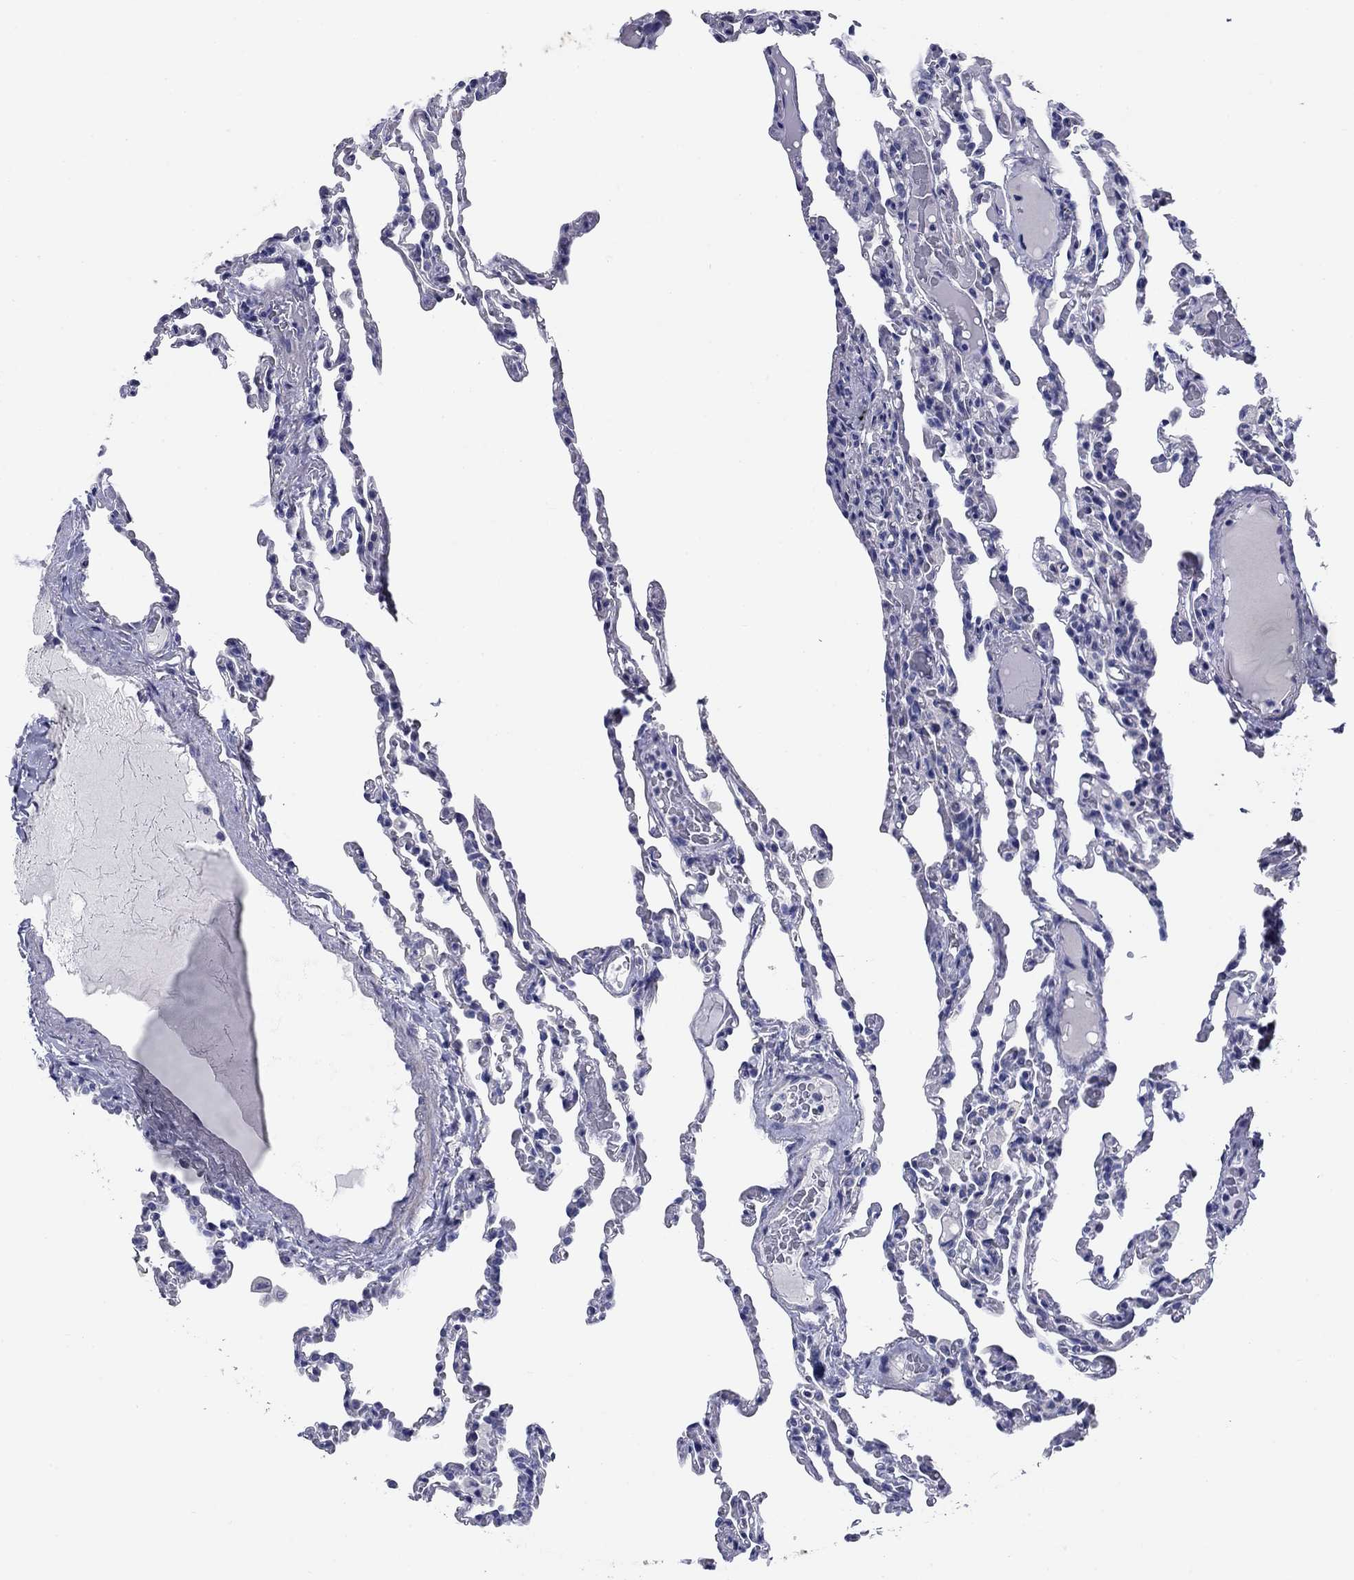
{"staining": {"intensity": "negative", "quantity": "none", "location": "none"}, "tissue": "lung", "cell_type": "Alveolar cells", "image_type": "normal", "snomed": [{"axis": "morphology", "description": "Normal tissue, NOS"}, {"axis": "topography", "description": "Lung"}], "caption": "Normal lung was stained to show a protein in brown. There is no significant positivity in alveolar cells.", "gene": "PRKCG", "patient": {"sex": "female", "age": 43}}